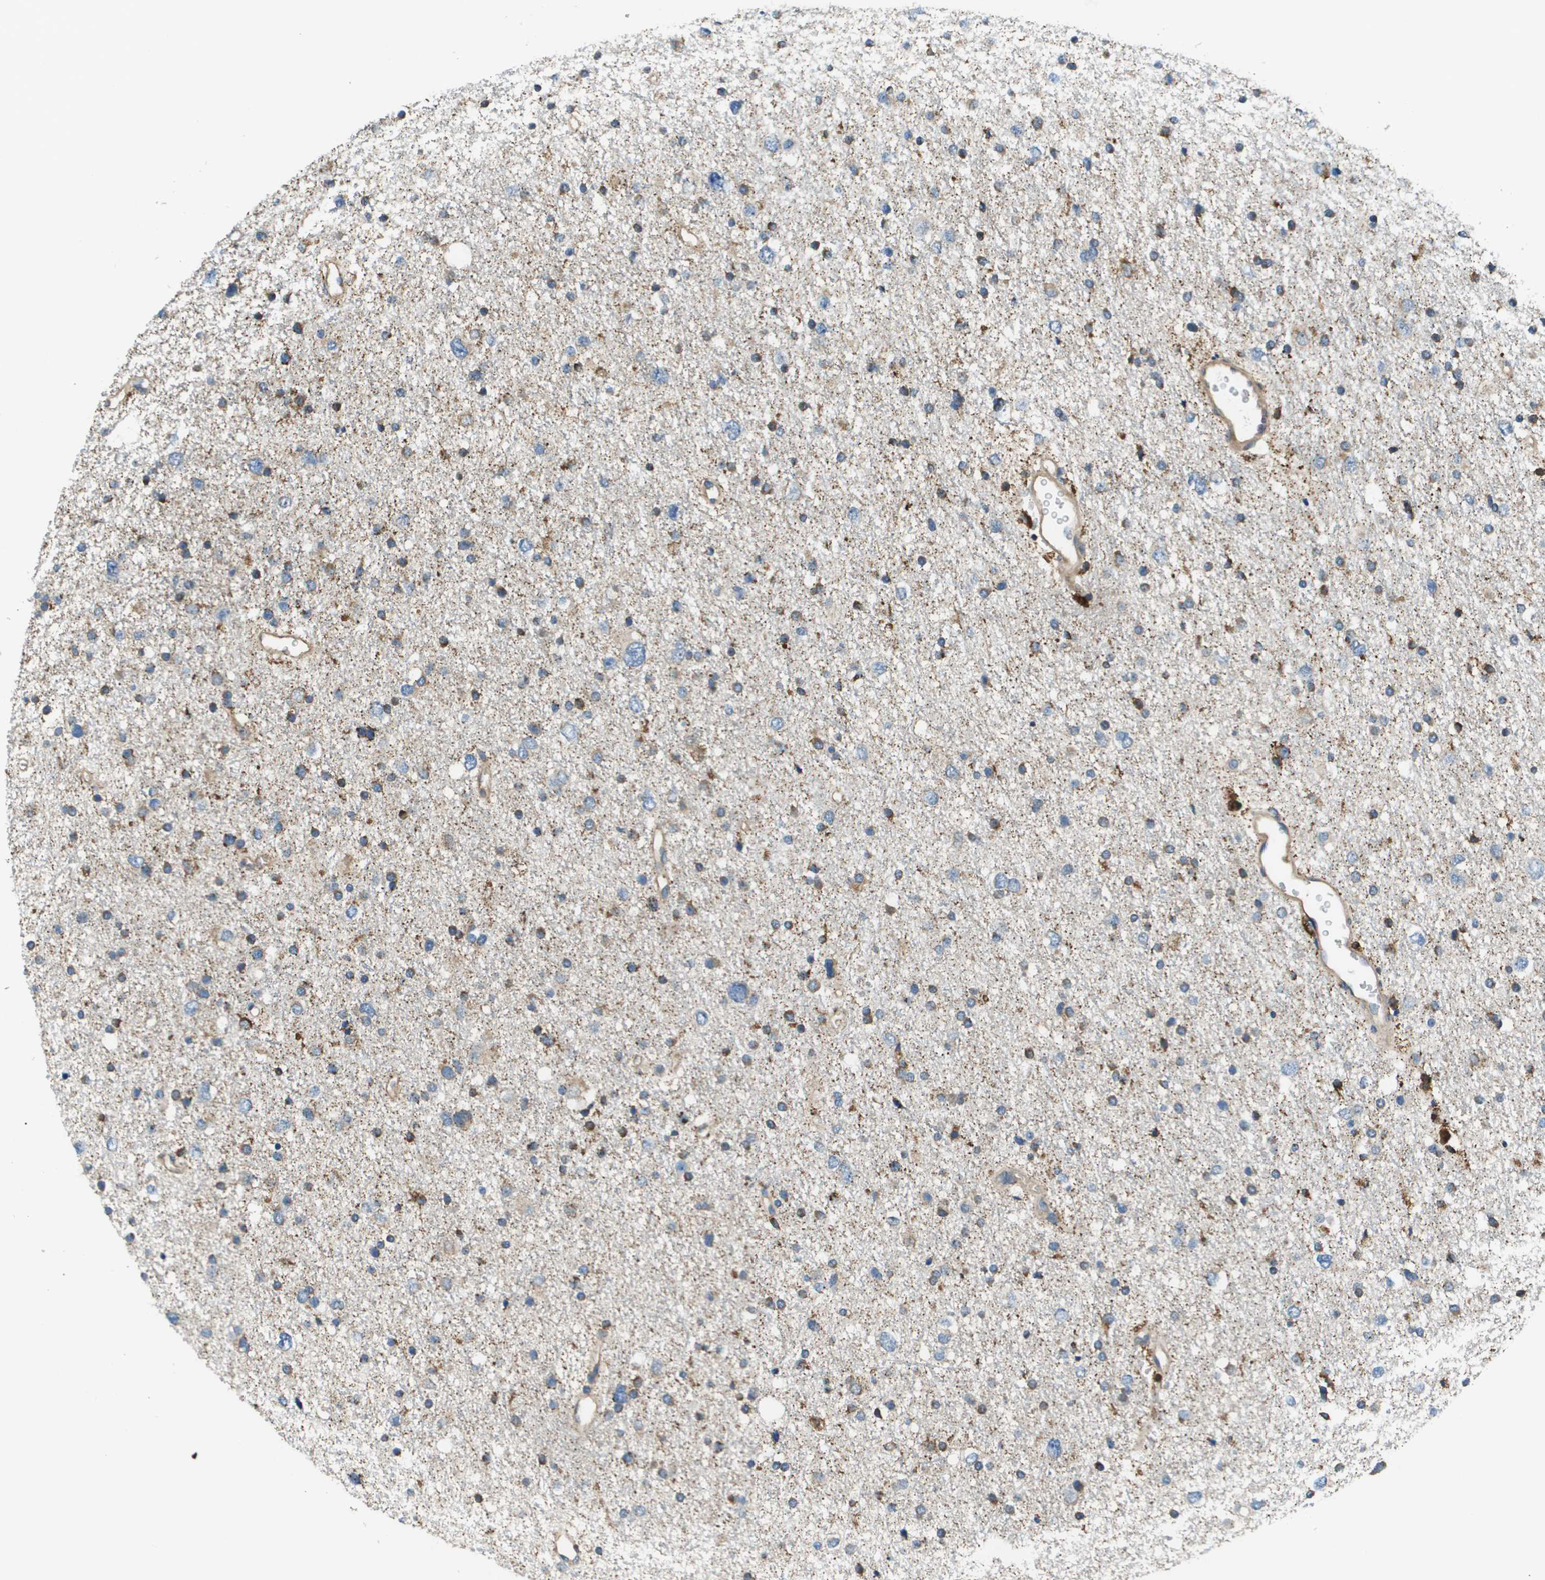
{"staining": {"intensity": "moderate", "quantity": "25%-75%", "location": "cytoplasmic/membranous"}, "tissue": "glioma", "cell_type": "Tumor cells", "image_type": "cancer", "snomed": [{"axis": "morphology", "description": "Glioma, malignant, Low grade"}, {"axis": "topography", "description": "Brain"}], "caption": "Immunohistochemical staining of malignant low-grade glioma demonstrates medium levels of moderate cytoplasmic/membranous protein expression in approximately 25%-75% of tumor cells.", "gene": "CNPY3", "patient": {"sex": "female", "age": 37}}